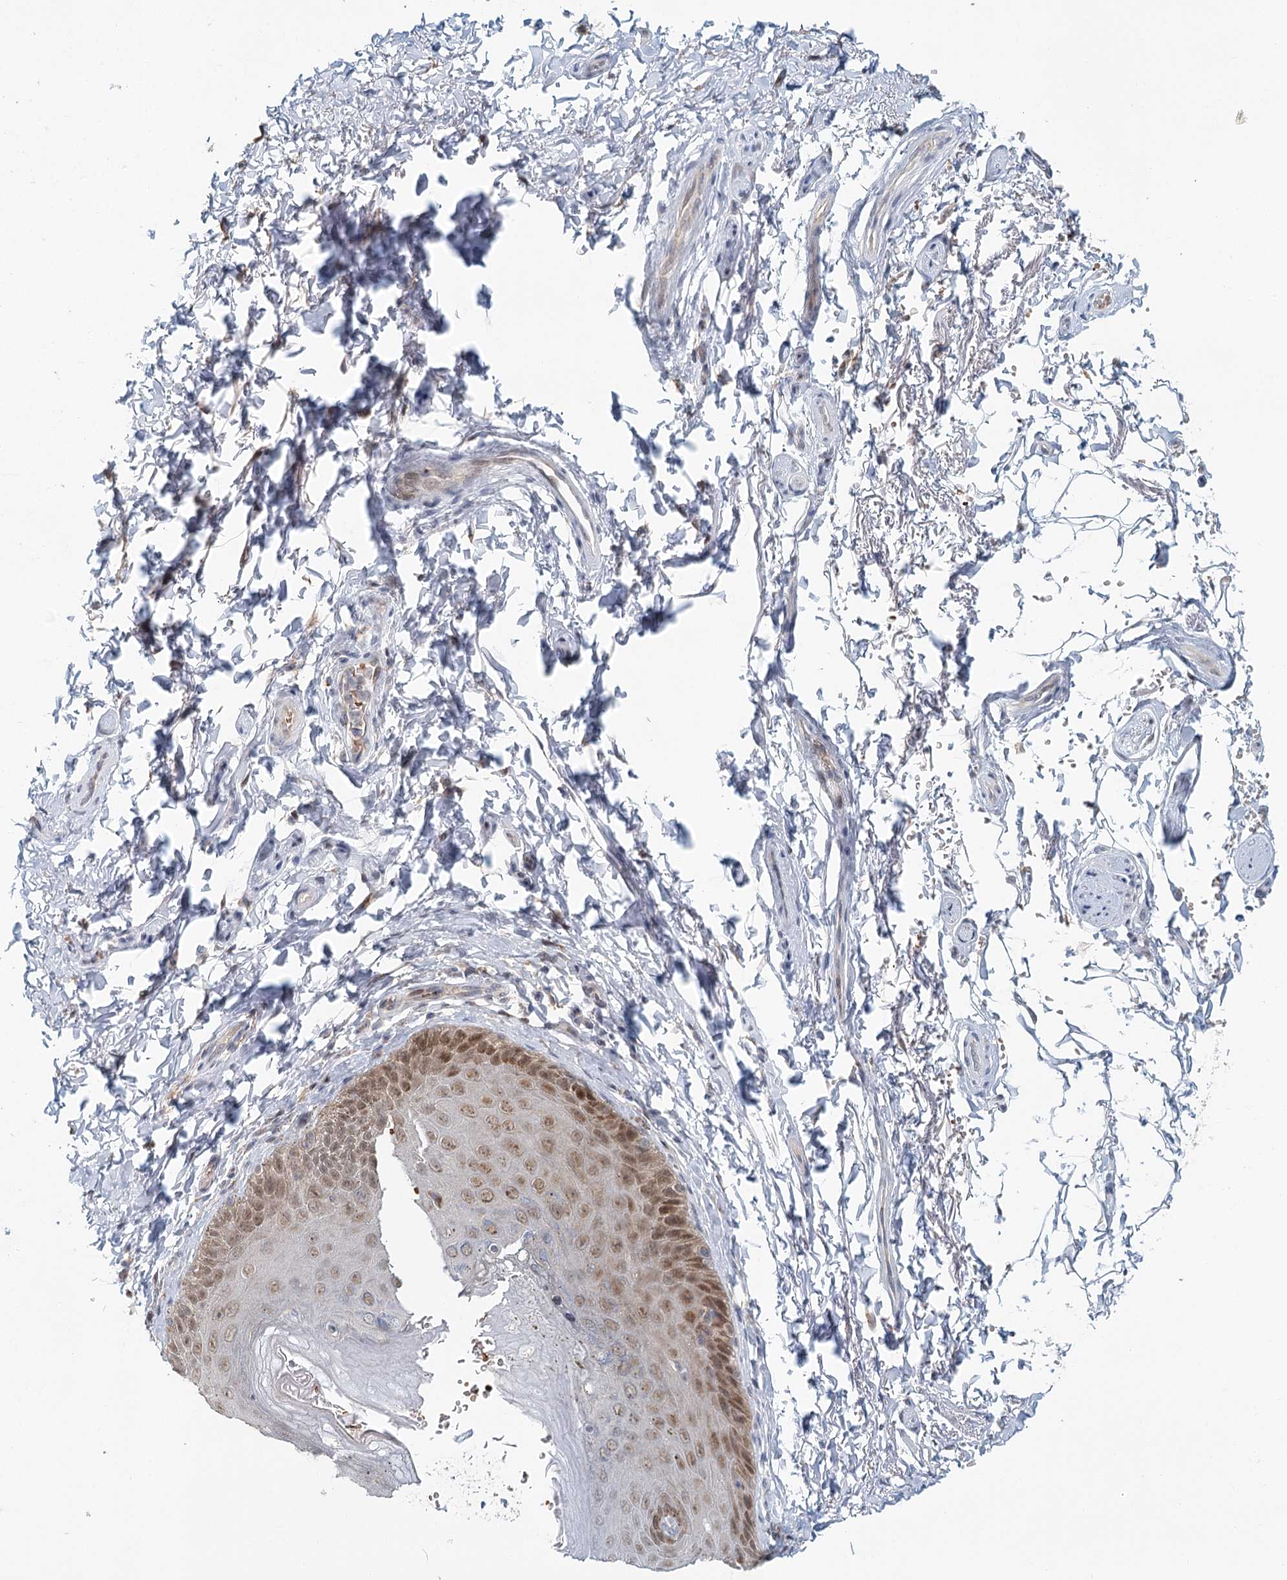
{"staining": {"intensity": "moderate", "quantity": "25%-75%", "location": "nuclear"}, "tissue": "skin", "cell_type": "Epidermal cells", "image_type": "normal", "snomed": [{"axis": "morphology", "description": "Normal tissue, NOS"}, {"axis": "topography", "description": "Anal"}], "caption": "High-magnification brightfield microscopy of benign skin stained with DAB (brown) and counterstained with hematoxylin (blue). epidermal cells exhibit moderate nuclear positivity is appreciated in about25%-75% of cells.", "gene": "ADK", "patient": {"sex": "male", "age": 44}}